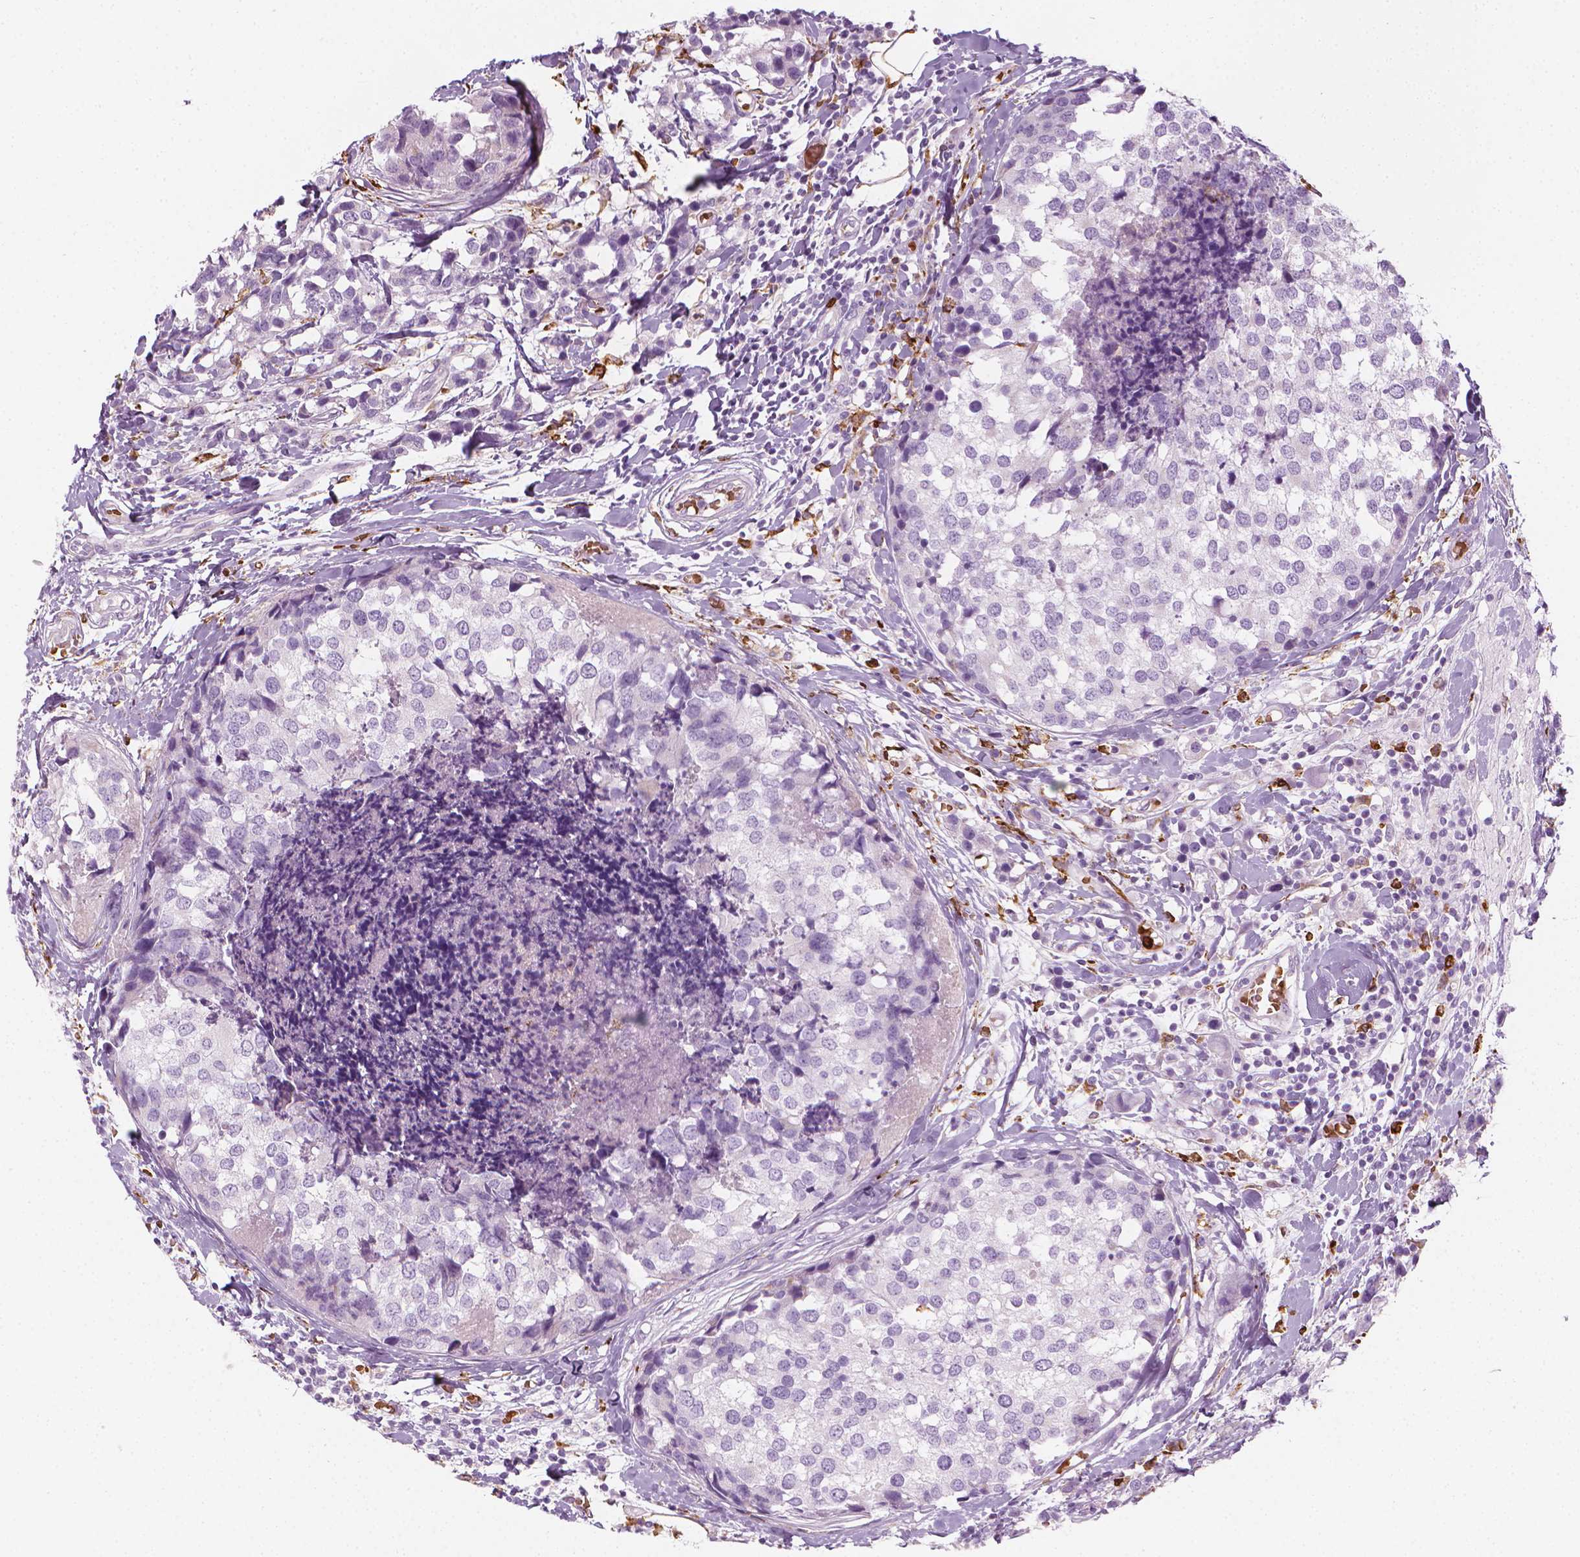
{"staining": {"intensity": "negative", "quantity": "none", "location": "none"}, "tissue": "breast cancer", "cell_type": "Tumor cells", "image_type": "cancer", "snomed": [{"axis": "morphology", "description": "Lobular carcinoma"}, {"axis": "topography", "description": "Breast"}], "caption": "Protein analysis of breast cancer reveals no significant staining in tumor cells. (IHC, brightfield microscopy, high magnification).", "gene": "CES1", "patient": {"sex": "female", "age": 59}}